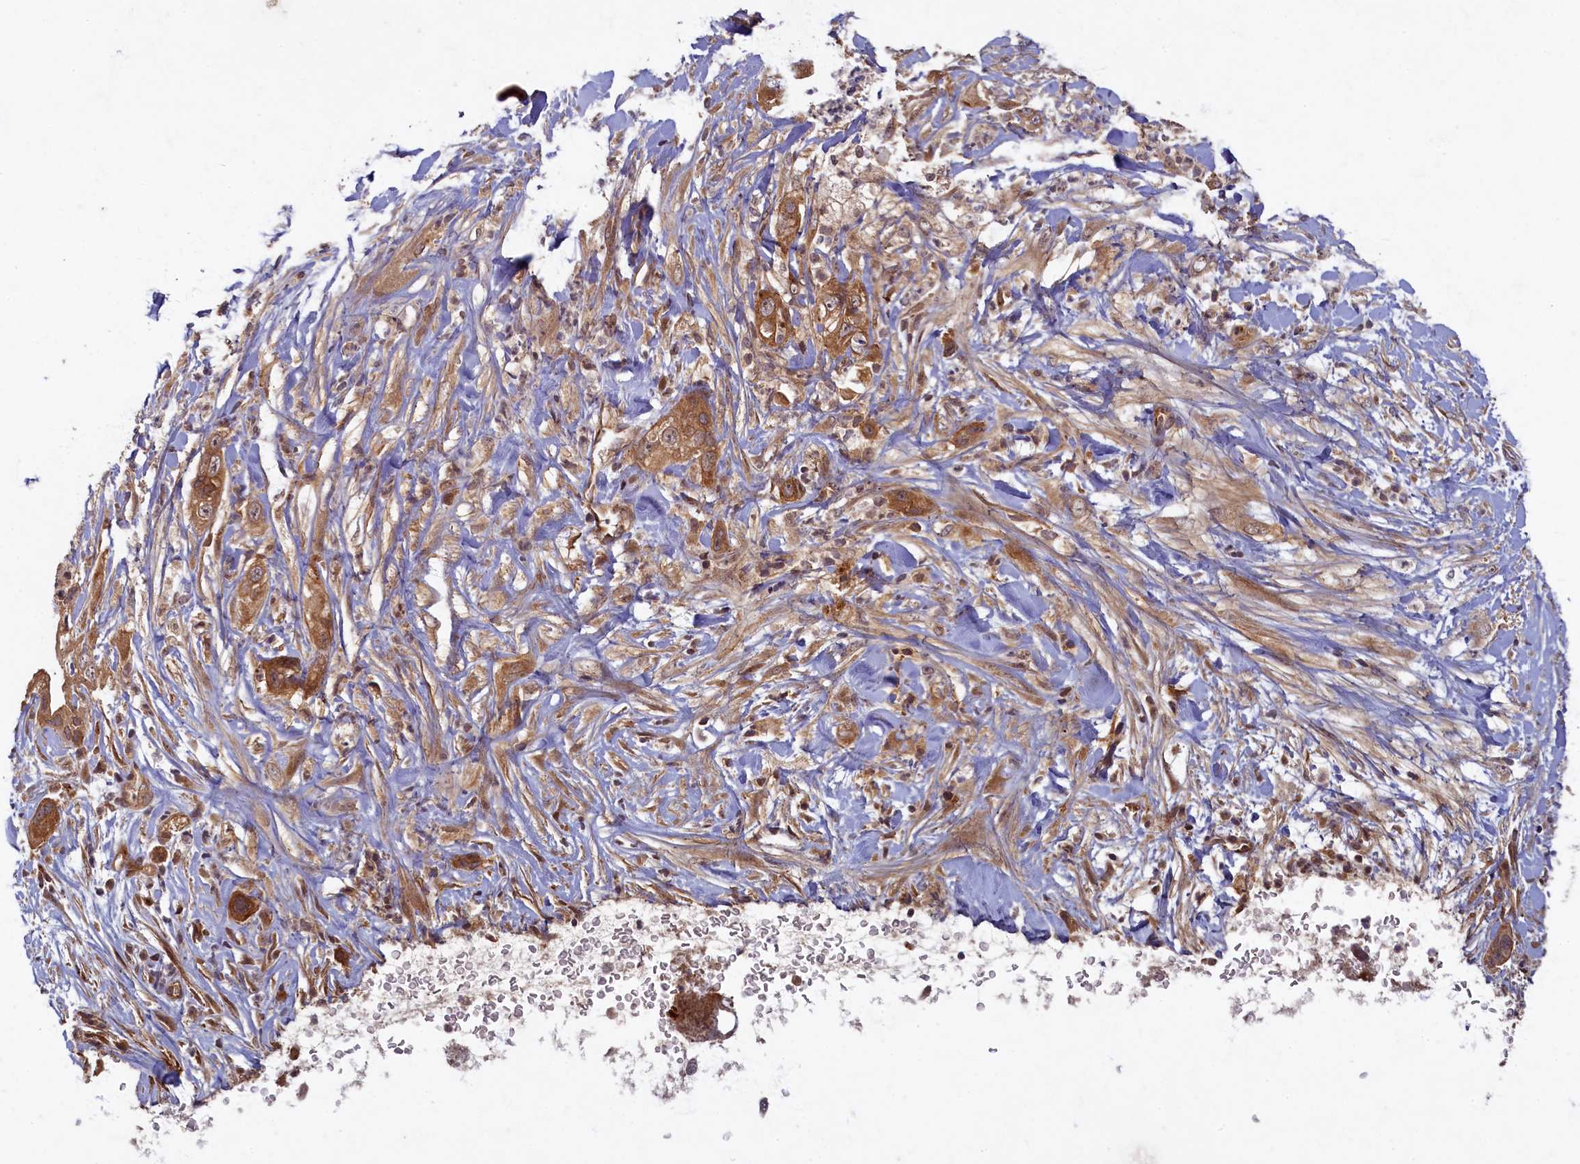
{"staining": {"intensity": "moderate", "quantity": ">75%", "location": "cytoplasmic/membranous"}, "tissue": "pancreatic cancer", "cell_type": "Tumor cells", "image_type": "cancer", "snomed": [{"axis": "morphology", "description": "Adenocarcinoma, NOS"}, {"axis": "topography", "description": "Pancreas"}], "caption": "This micrograph exhibits IHC staining of human adenocarcinoma (pancreatic), with medium moderate cytoplasmic/membranous positivity in about >75% of tumor cells.", "gene": "BICD1", "patient": {"sex": "female", "age": 78}}